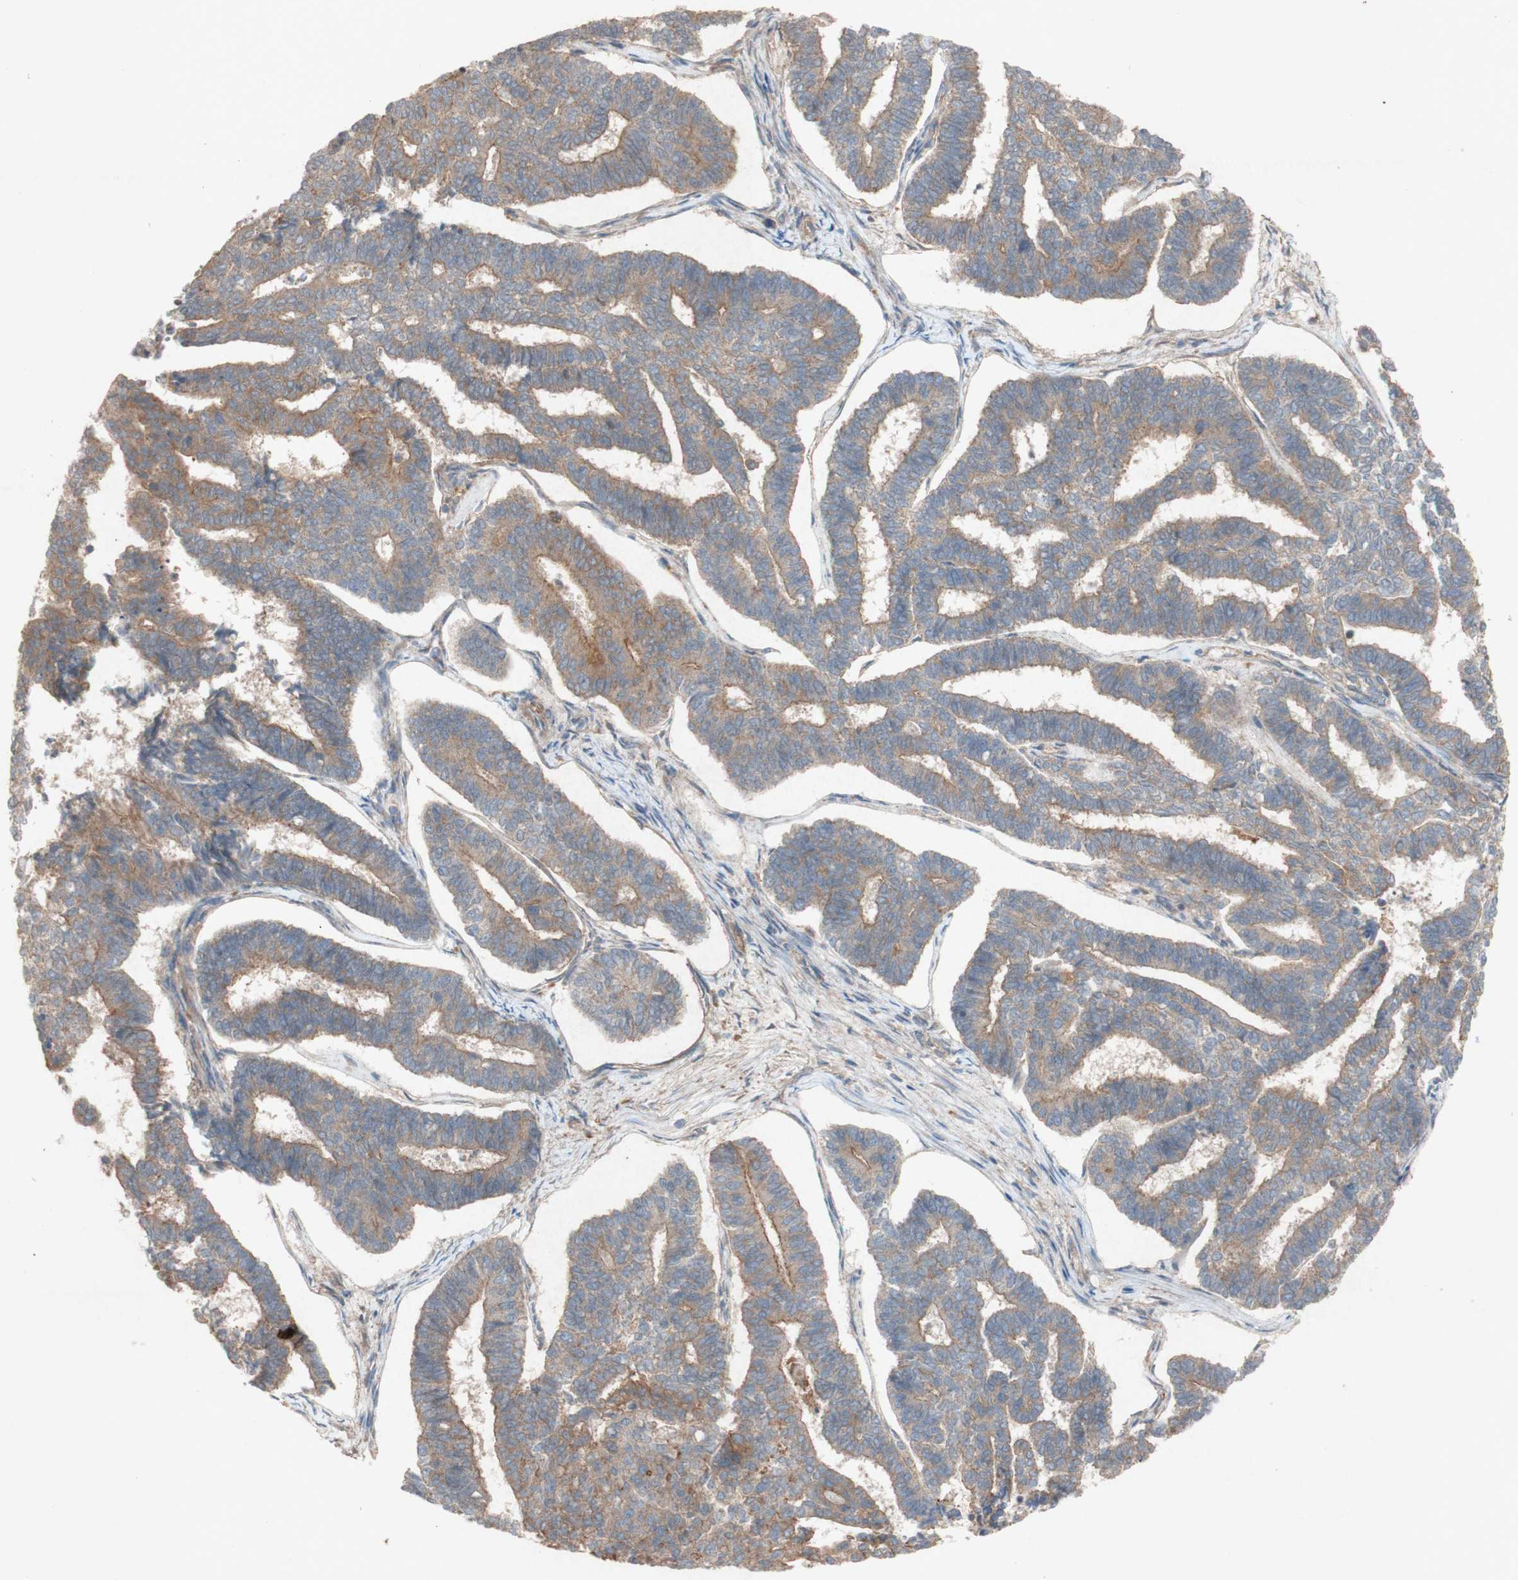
{"staining": {"intensity": "moderate", "quantity": ">75%", "location": "cytoplasmic/membranous"}, "tissue": "endometrial cancer", "cell_type": "Tumor cells", "image_type": "cancer", "snomed": [{"axis": "morphology", "description": "Adenocarcinoma, NOS"}, {"axis": "topography", "description": "Endometrium"}], "caption": "High-power microscopy captured an IHC photomicrograph of endometrial cancer, revealing moderate cytoplasmic/membranous expression in about >75% of tumor cells.", "gene": "ATP6V1F", "patient": {"sex": "female", "age": 70}}